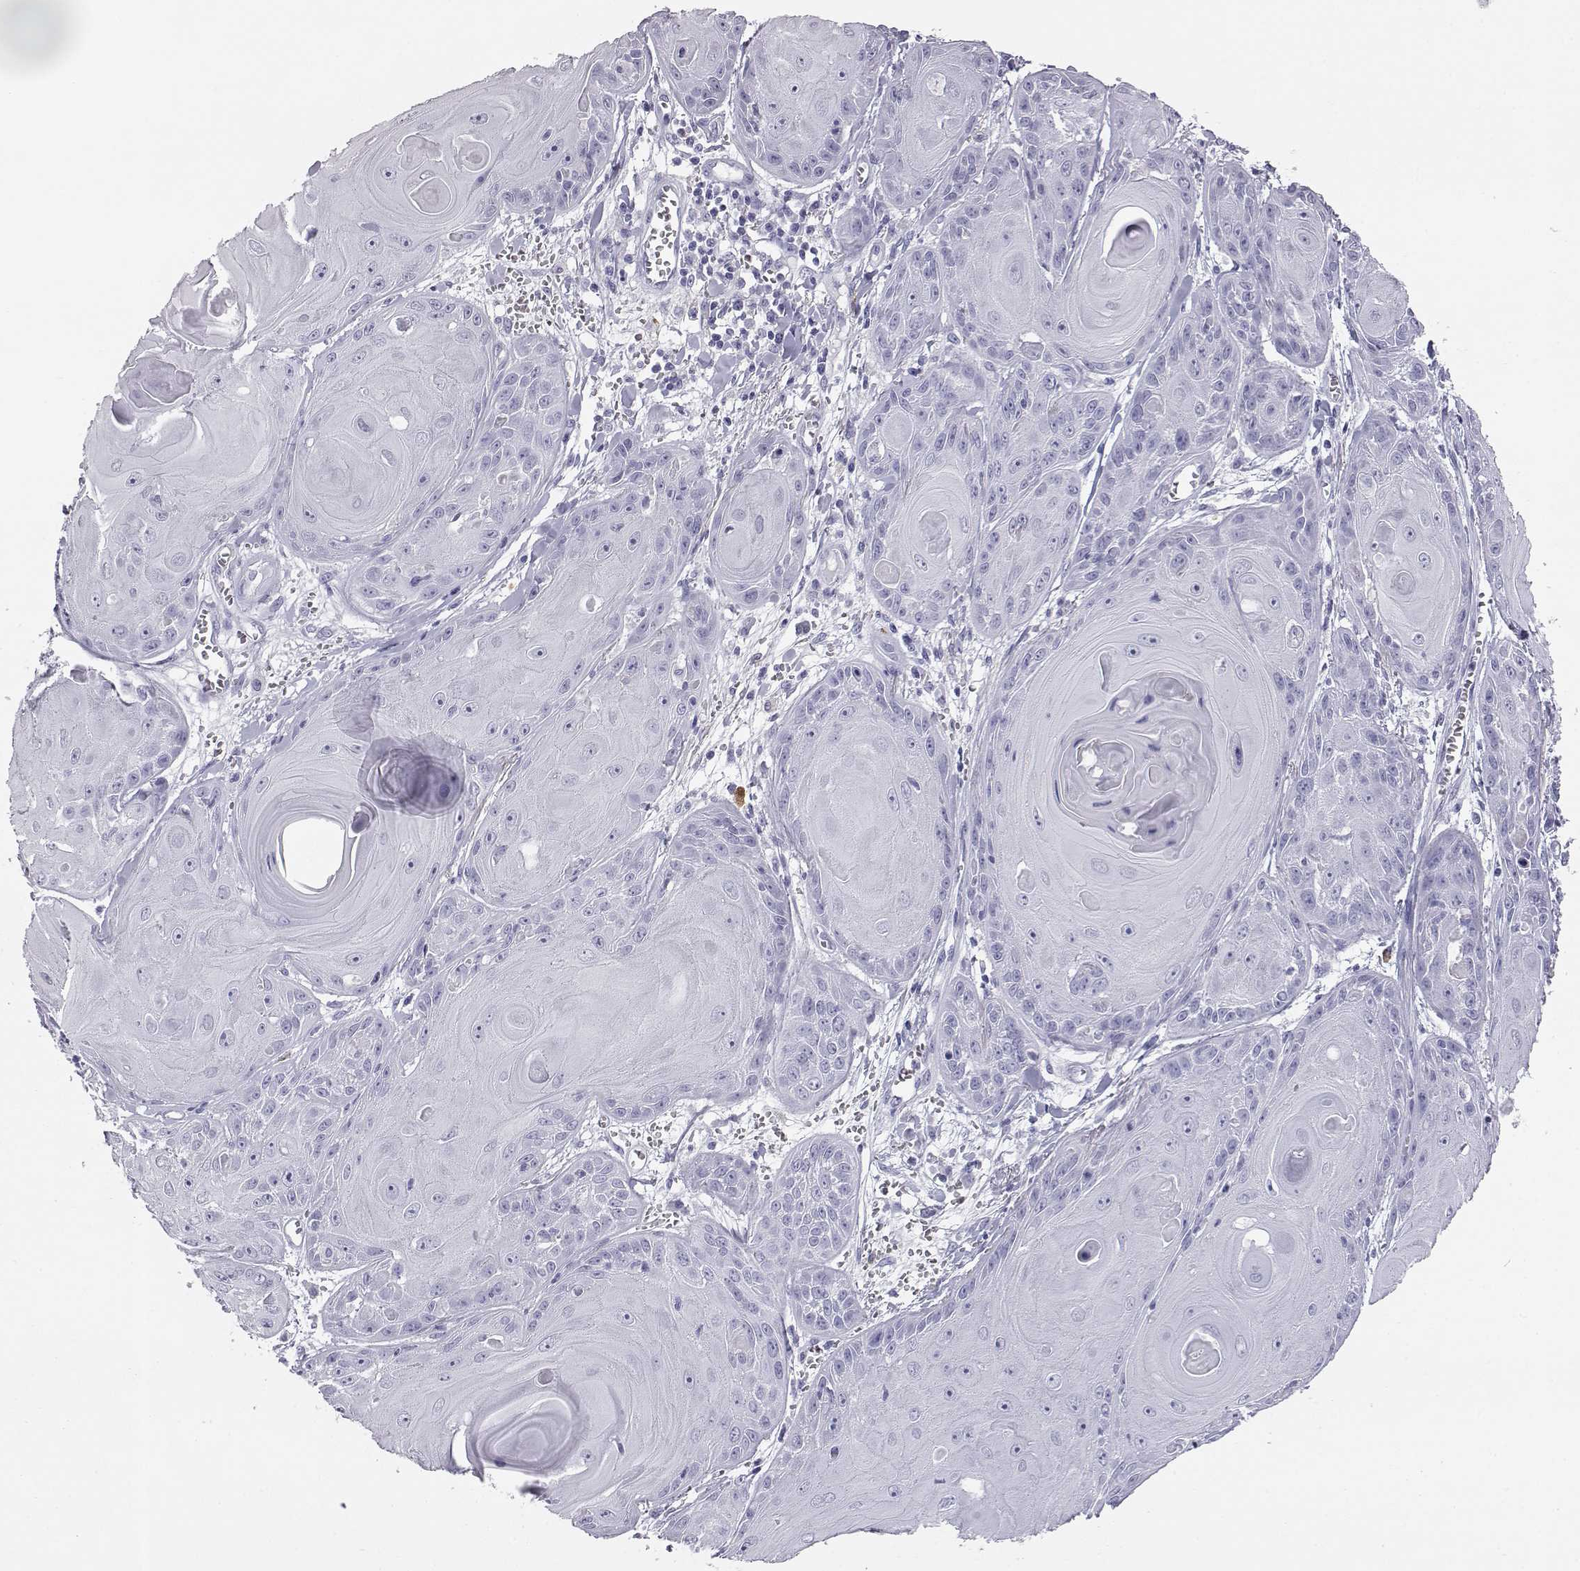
{"staining": {"intensity": "negative", "quantity": "none", "location": "none"}, "tissue": "skin cancer", "cell_type": "Tumor cells", "image_type": "cancer", "snomed": [{"axis": "morphology", "description": "Squamous cell carcinoma, NOS"}, {"axis": "topography", "description": "Skin"}, {"axis": "topography", "description": "Vulva"}], "caption": "This is an immunohistochemistry photomicrograph of human skin squamous cell carcinoma. There is no positivity in tumor cells.", "gene": "ITLN2", "patient": {"sex": "female", "age": 85}}